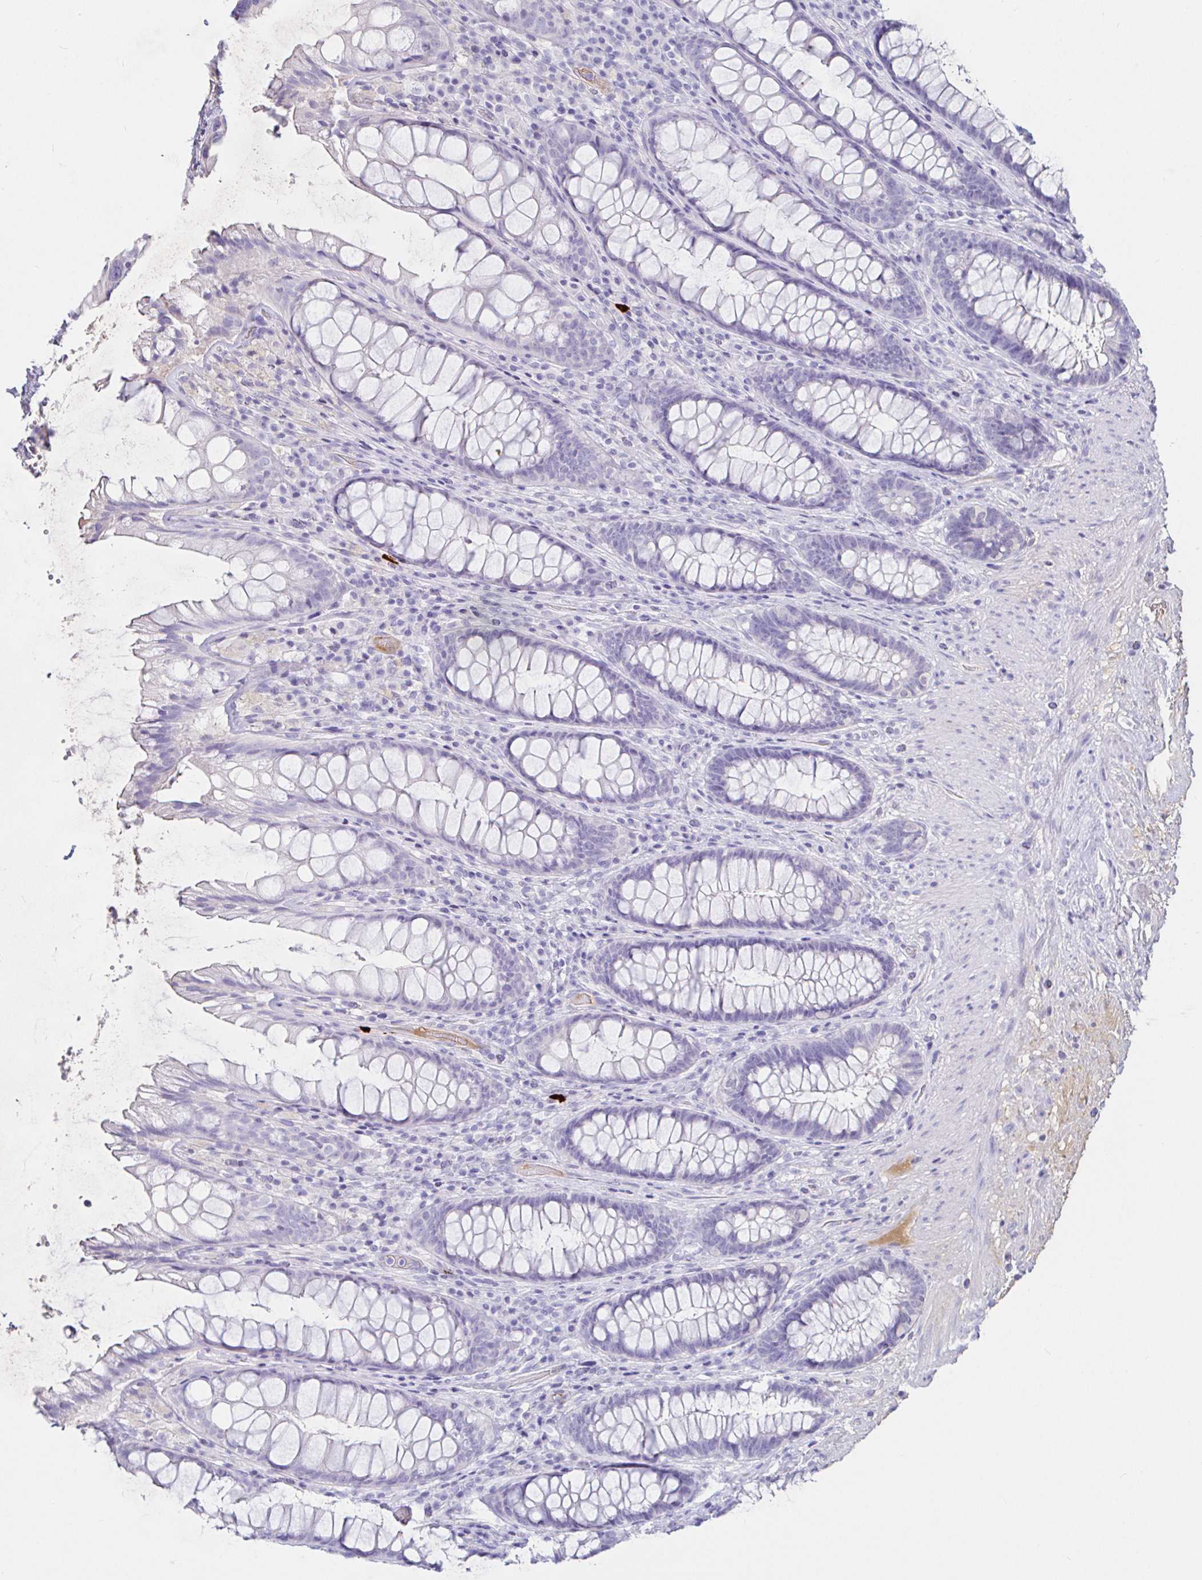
{"staining": {"intensity": "negative", "quantity": "none", "location": "none"}, "tissue": "rectum", "cell_type": "Glandular cells", "image_type": "normal", "snomed": [{"axis": "morphology", "description": "Normal tissue, NOS"}, {"axis": "topography", "description": "Rectum"}], "caption": "The photomicrograph displays no significant positivity in glandular cells of rectum.", "gene": "SAA2", "patient": {"sex": "male", "age": 72}}